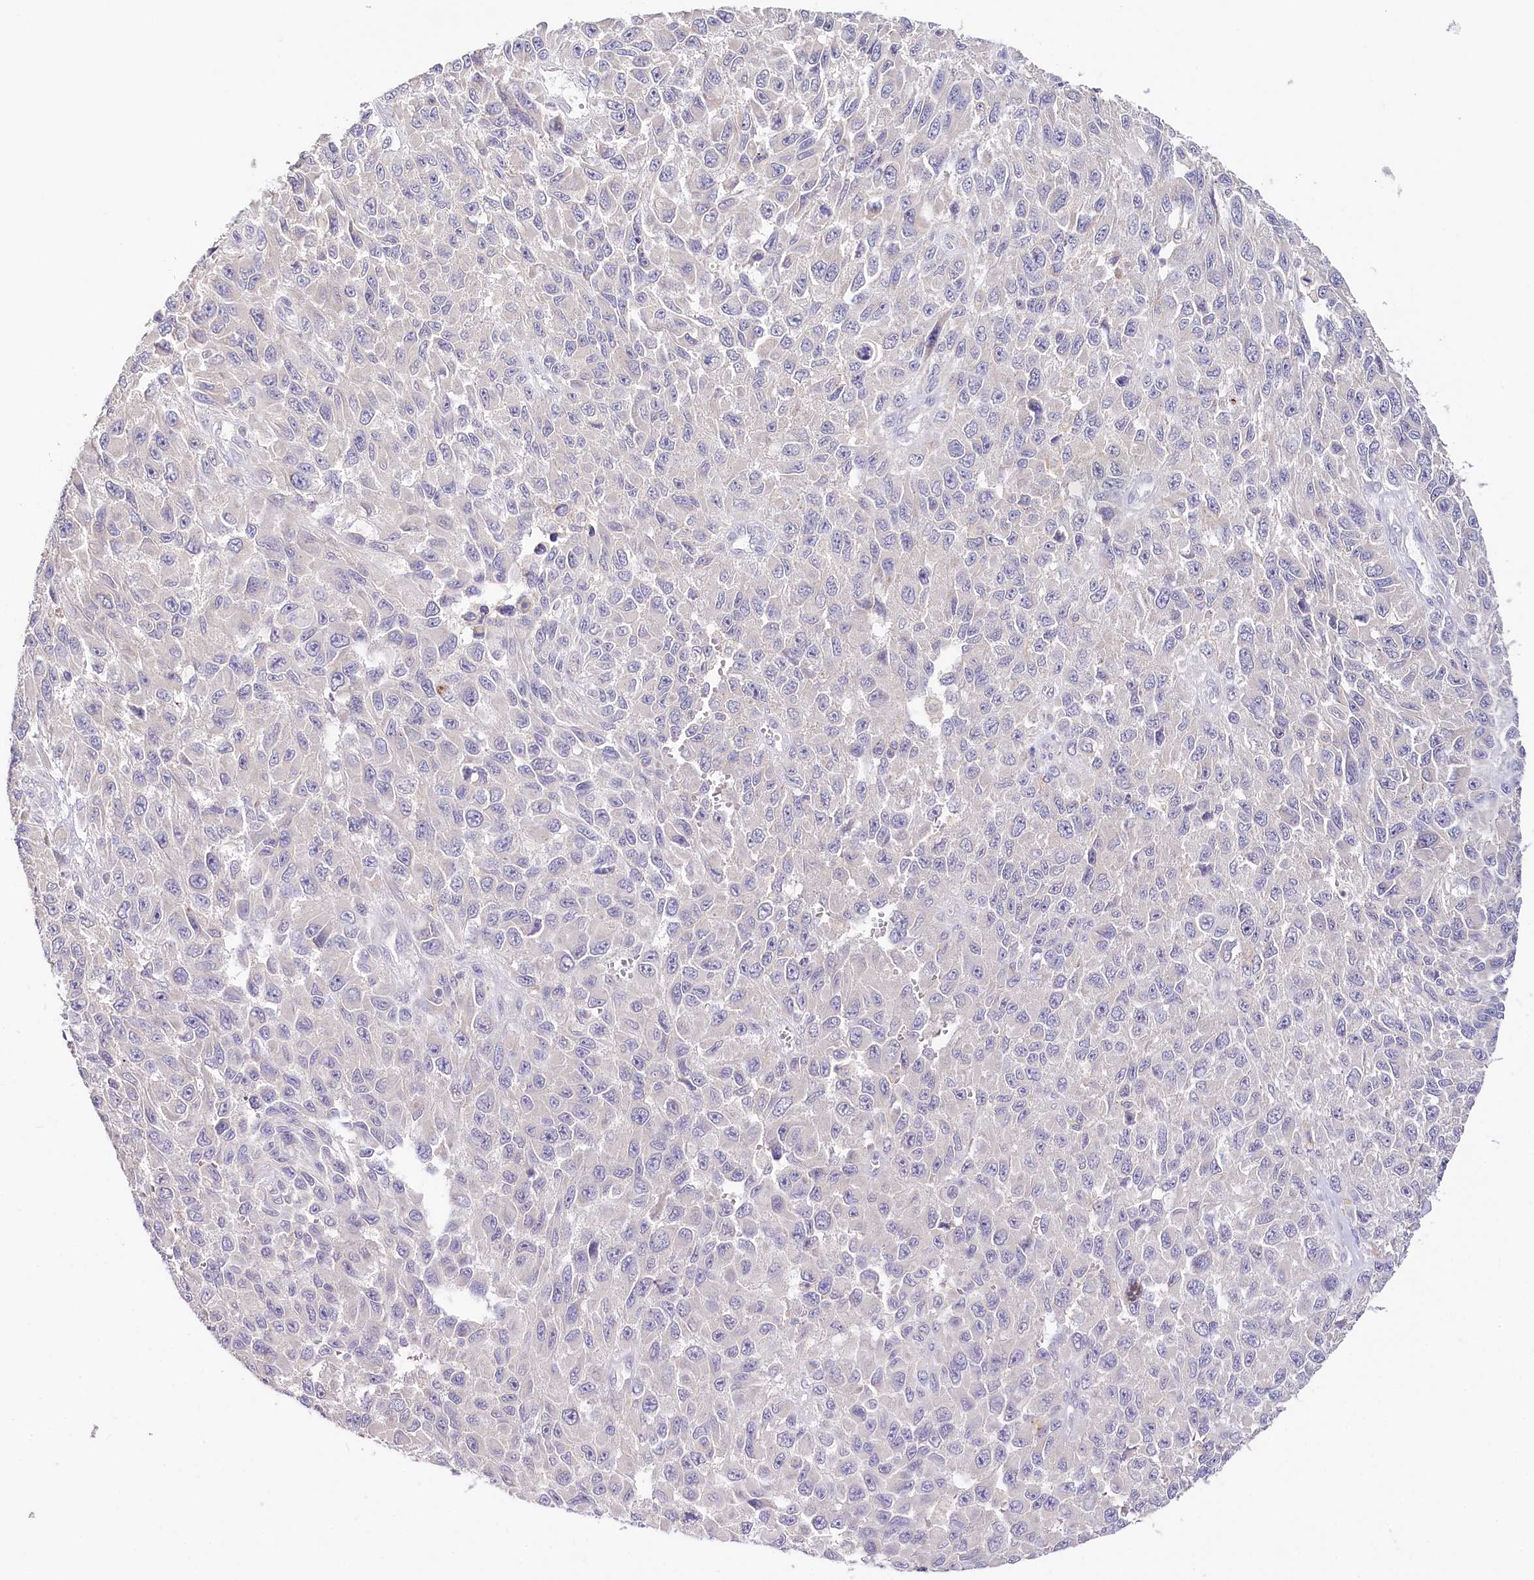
{"staining": {"intensity": "negative", "quantity": "none", "location": "none"}, "tissue": "melanoma", "cell_type": "Tumor cells", "image_type": "cancer", "snomed": [{"axis": "morphology", "description": "Normal tissue, NOS"}, {"axis": "morphology", "description": "Malignant melanoma, NOS"}, {"axis": "topography", "description": "Skin"}], "caption": "Tumor cells show no significant positivity in malignant melanoma. (Immunohistochemistry (ihc), brightfield microscopy, high magnification).", "gene": "DAPK1", "patient": {"sex": "female", "age": 96}}